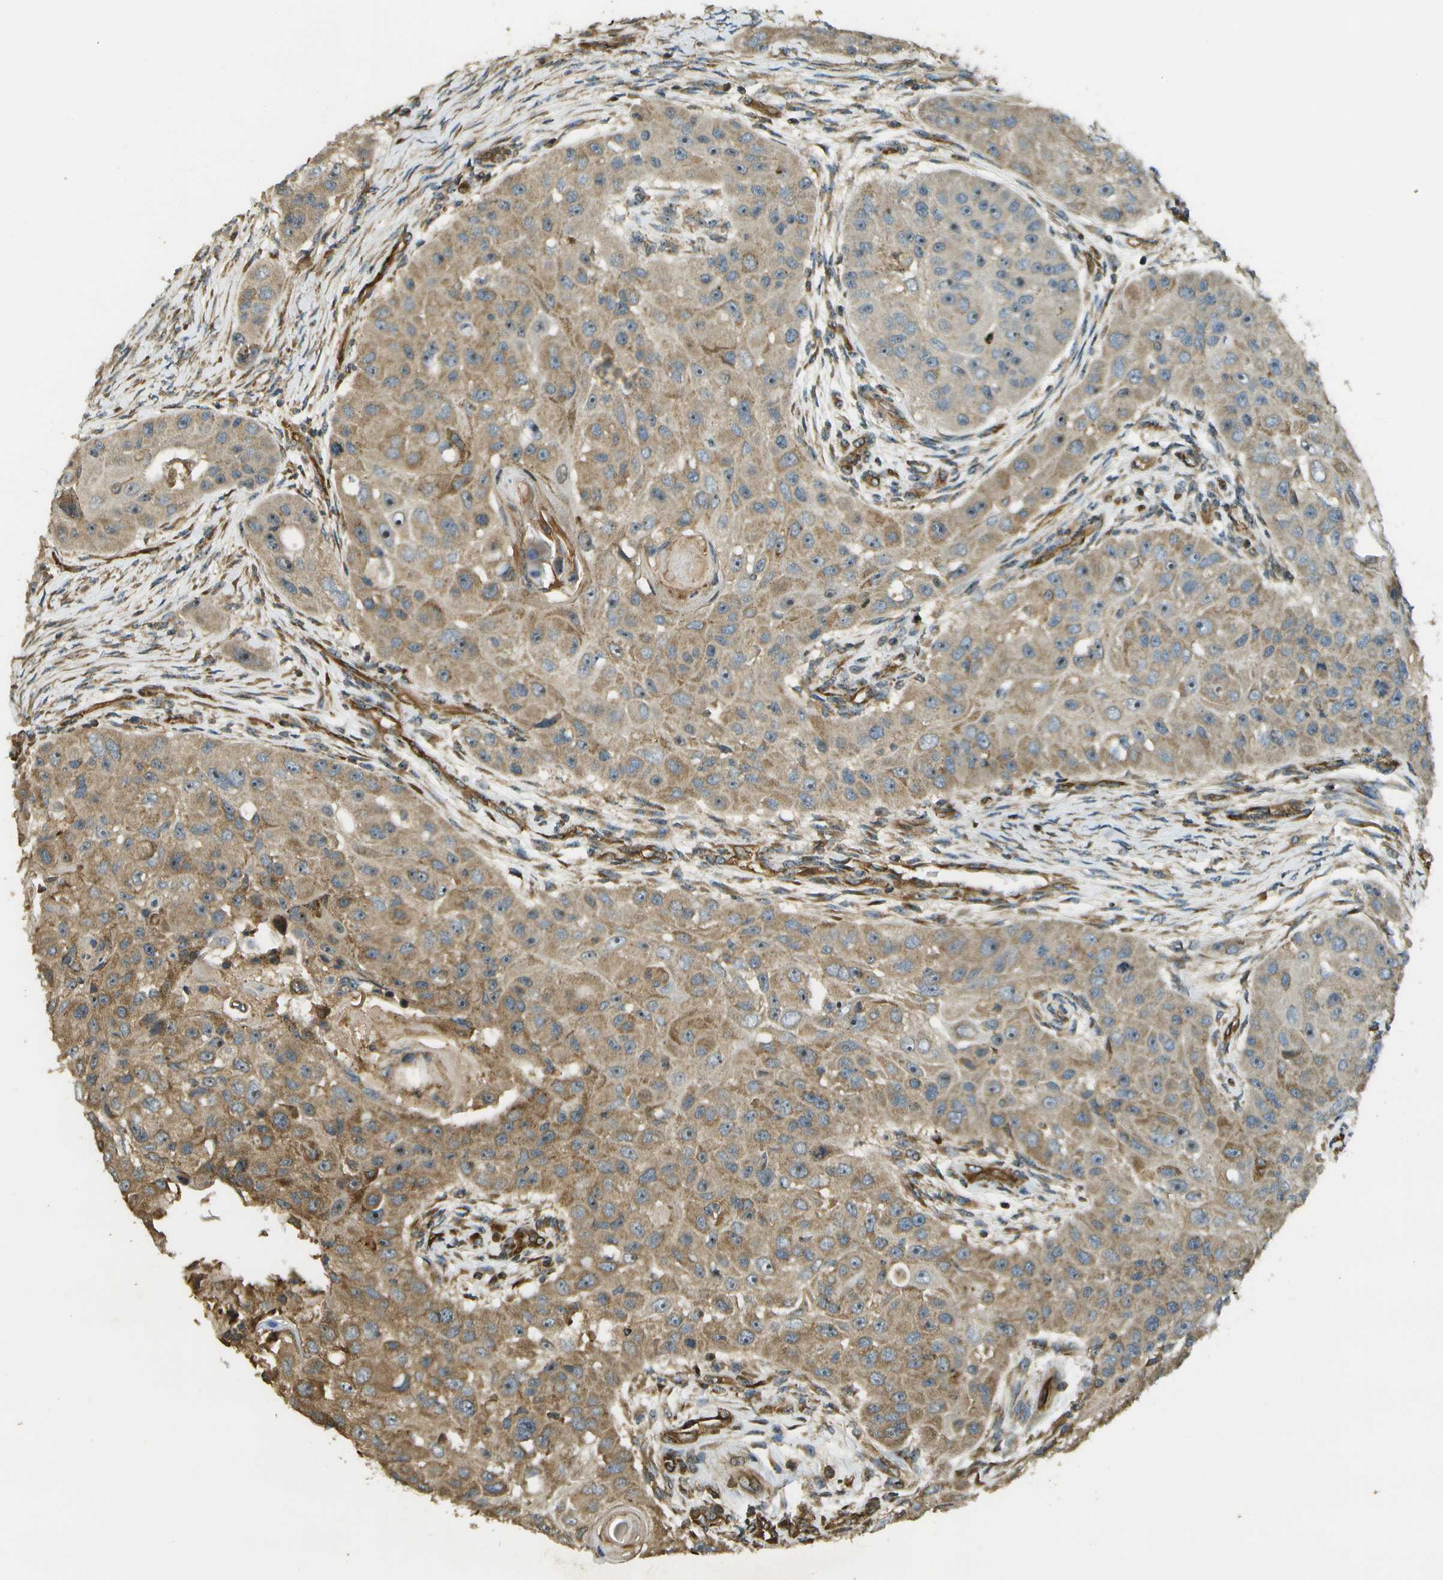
{"staining": {"intensity": "moderate", "quantity": ">75%", "location": "cytoplasmic/membranous,nuclear"}, "tissue": "head and neck cancer", "cell_type": "Tumor cells", "image_type": "cancer", "snomed": [{"axis": "morphology", "description": "Normal tissue, NOS"}, {"axis": "morphology", "description": "Squamous cell carcinoma, NOS"}, {"axis": "topography", "description": "Skeletal muscle"}, {"axis": "topography", "description": "Head-Neck"}], "caption": "DAB immunohistochemical staining of head and neck cancer (squamous cell carcinoma) shows moderate cytoplasmic/membranous and nuclear protein positivity in about >75% of tumor cells. The staining was performed using DAB to visualize the protein expression in brown, while the nuclei were stained in blue with hematoxylin (Magnification: 20x).", "gene": "LRP12", "patient": {"sex": "male", "age": 51}}